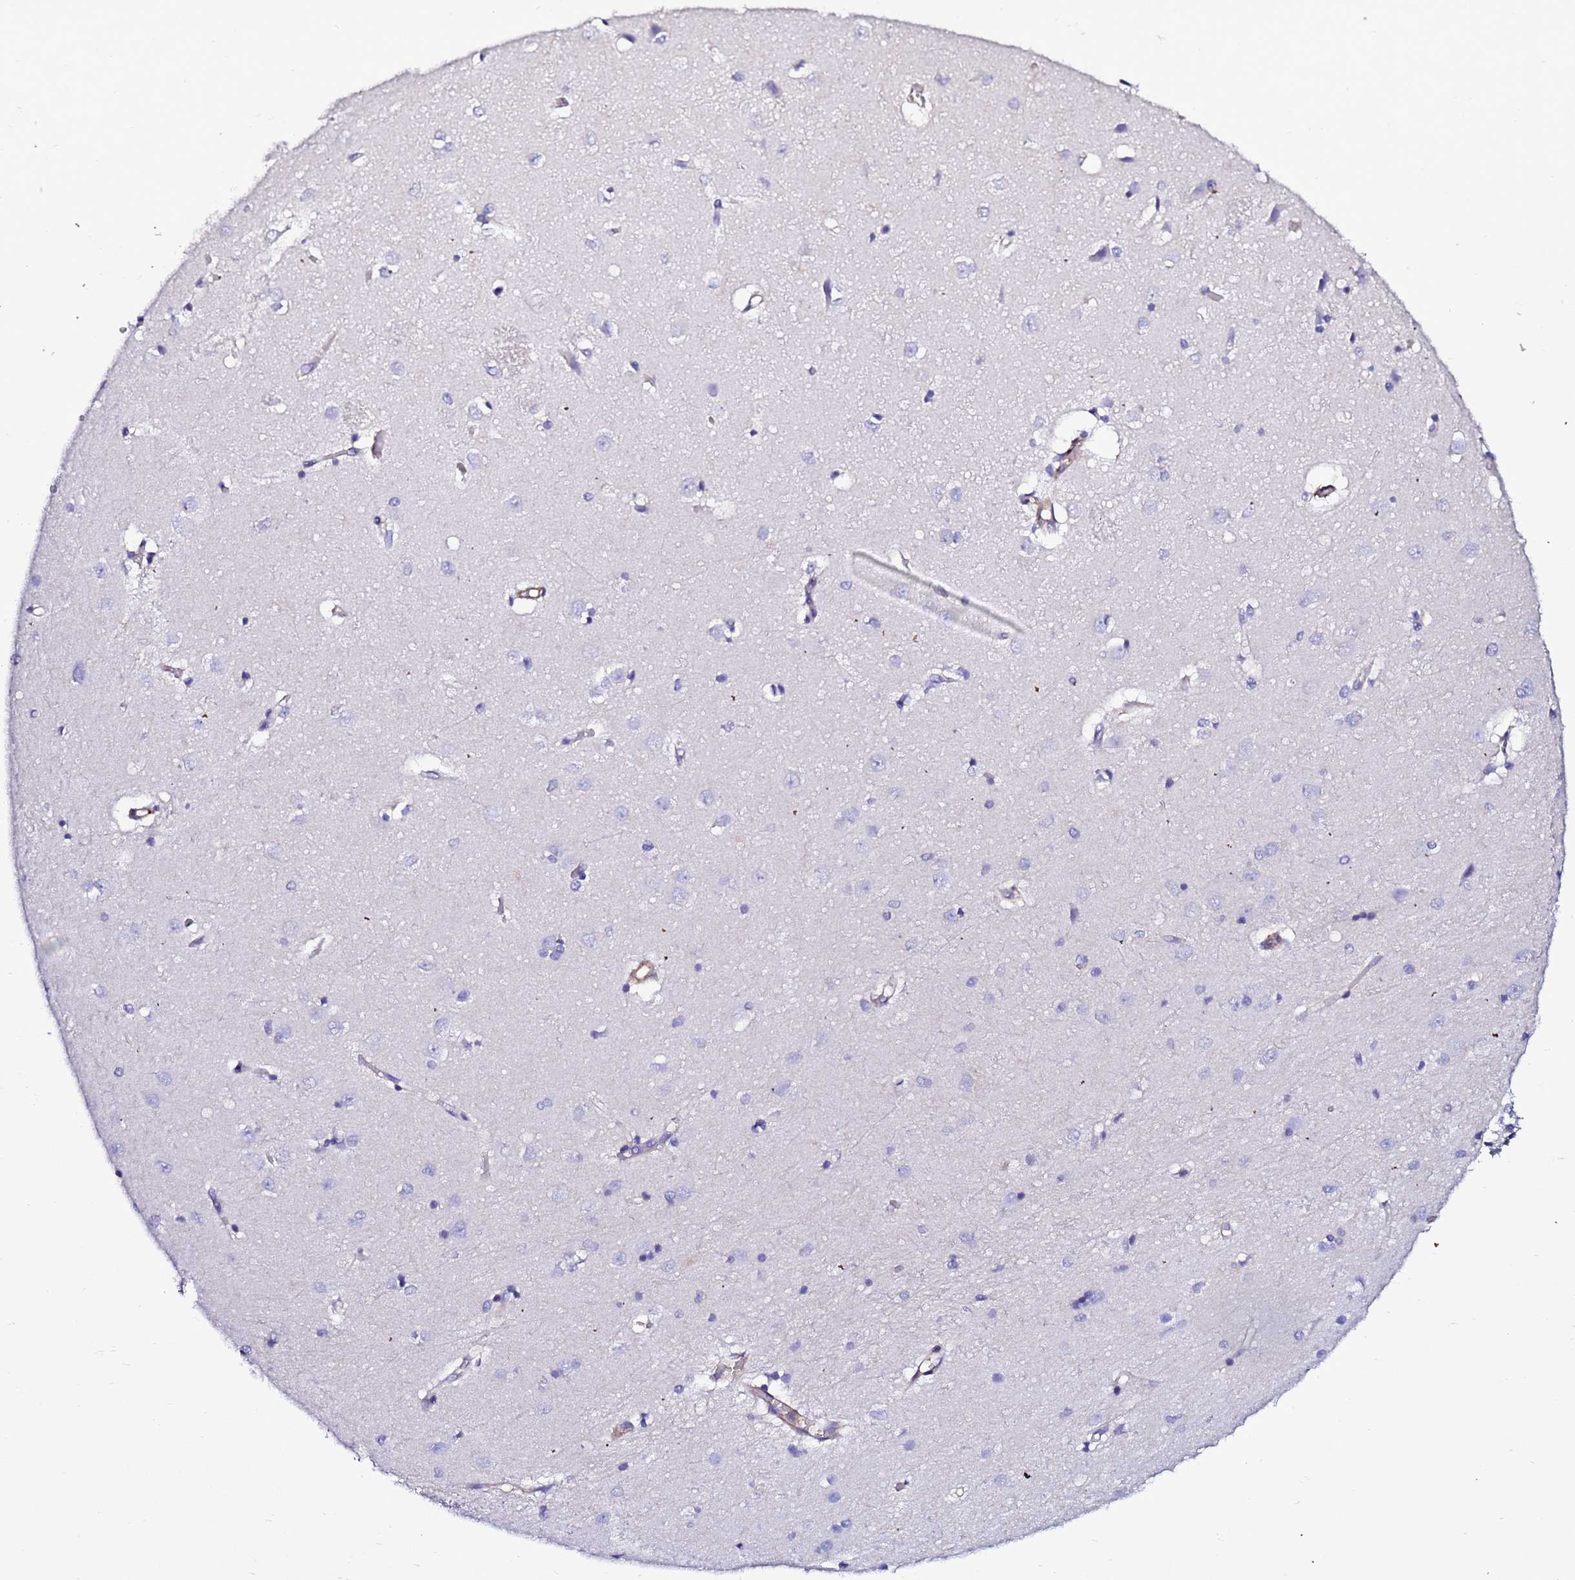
{"staining": {"intensity": "negative", "quantity": "none", "location": "none"}, "tissue": "caudate", "cell_type": "Glial cells", "image_type": "normal", "snomed": [{"axis": "morphology", "description": "Normal tissue, NOS"}, {"axis": "topography", "description": "Lateral ventricle wall"}], "caption": "A histopathology image of caudate stained for a protein exhibits no brown staining in glial cells. (Stains: DAB (3,3'-diaminobenzidine) immunohistochemistry (IHC) with hematoxylin counter stain, Microscopy: brightfield microscopy at high magnification).", "gene": "DEFB104A", "patient": {"sex": "male", "age": 37}}